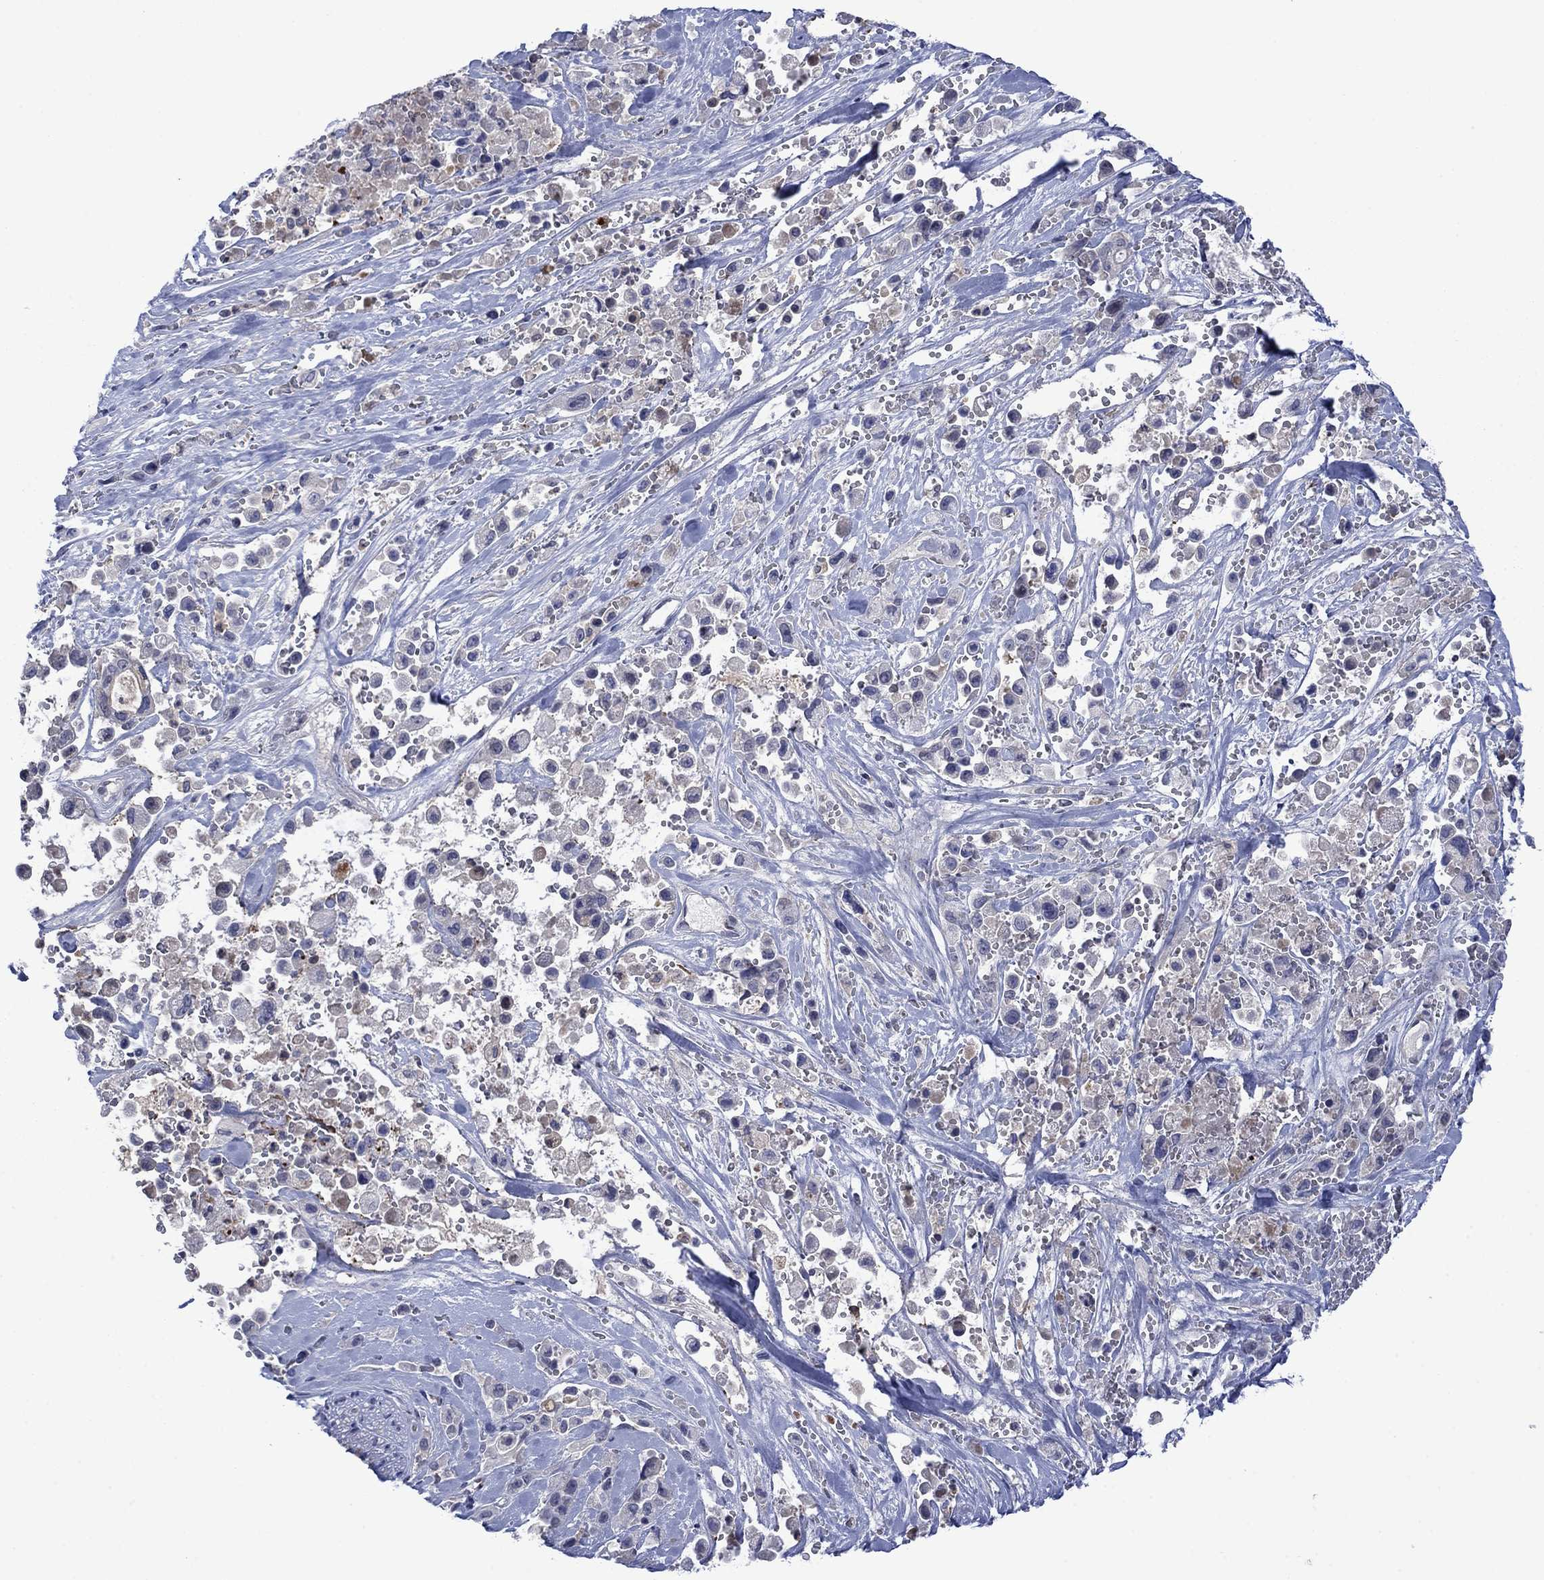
{"staining": {"intensity": "negative", "quantity": "none", "location": "none"}, "tissue": "pancreatic cancer", "cell_type": "Tumor cells", "image_type": "cancer", "snomed": [{"axis": "morphology", "description": "Adenocarcinoma, NOS"}, {"axis": "topography", "description": "Pancreas"}], "caption": "DAB (3,3'-diaminobenzidine) immunohistochemical staining of human pancreatic cancer demonstrates no significant positivity in tumor cells.", "gene": "AGL", "patient": {"sex": "male", "age": 44}}